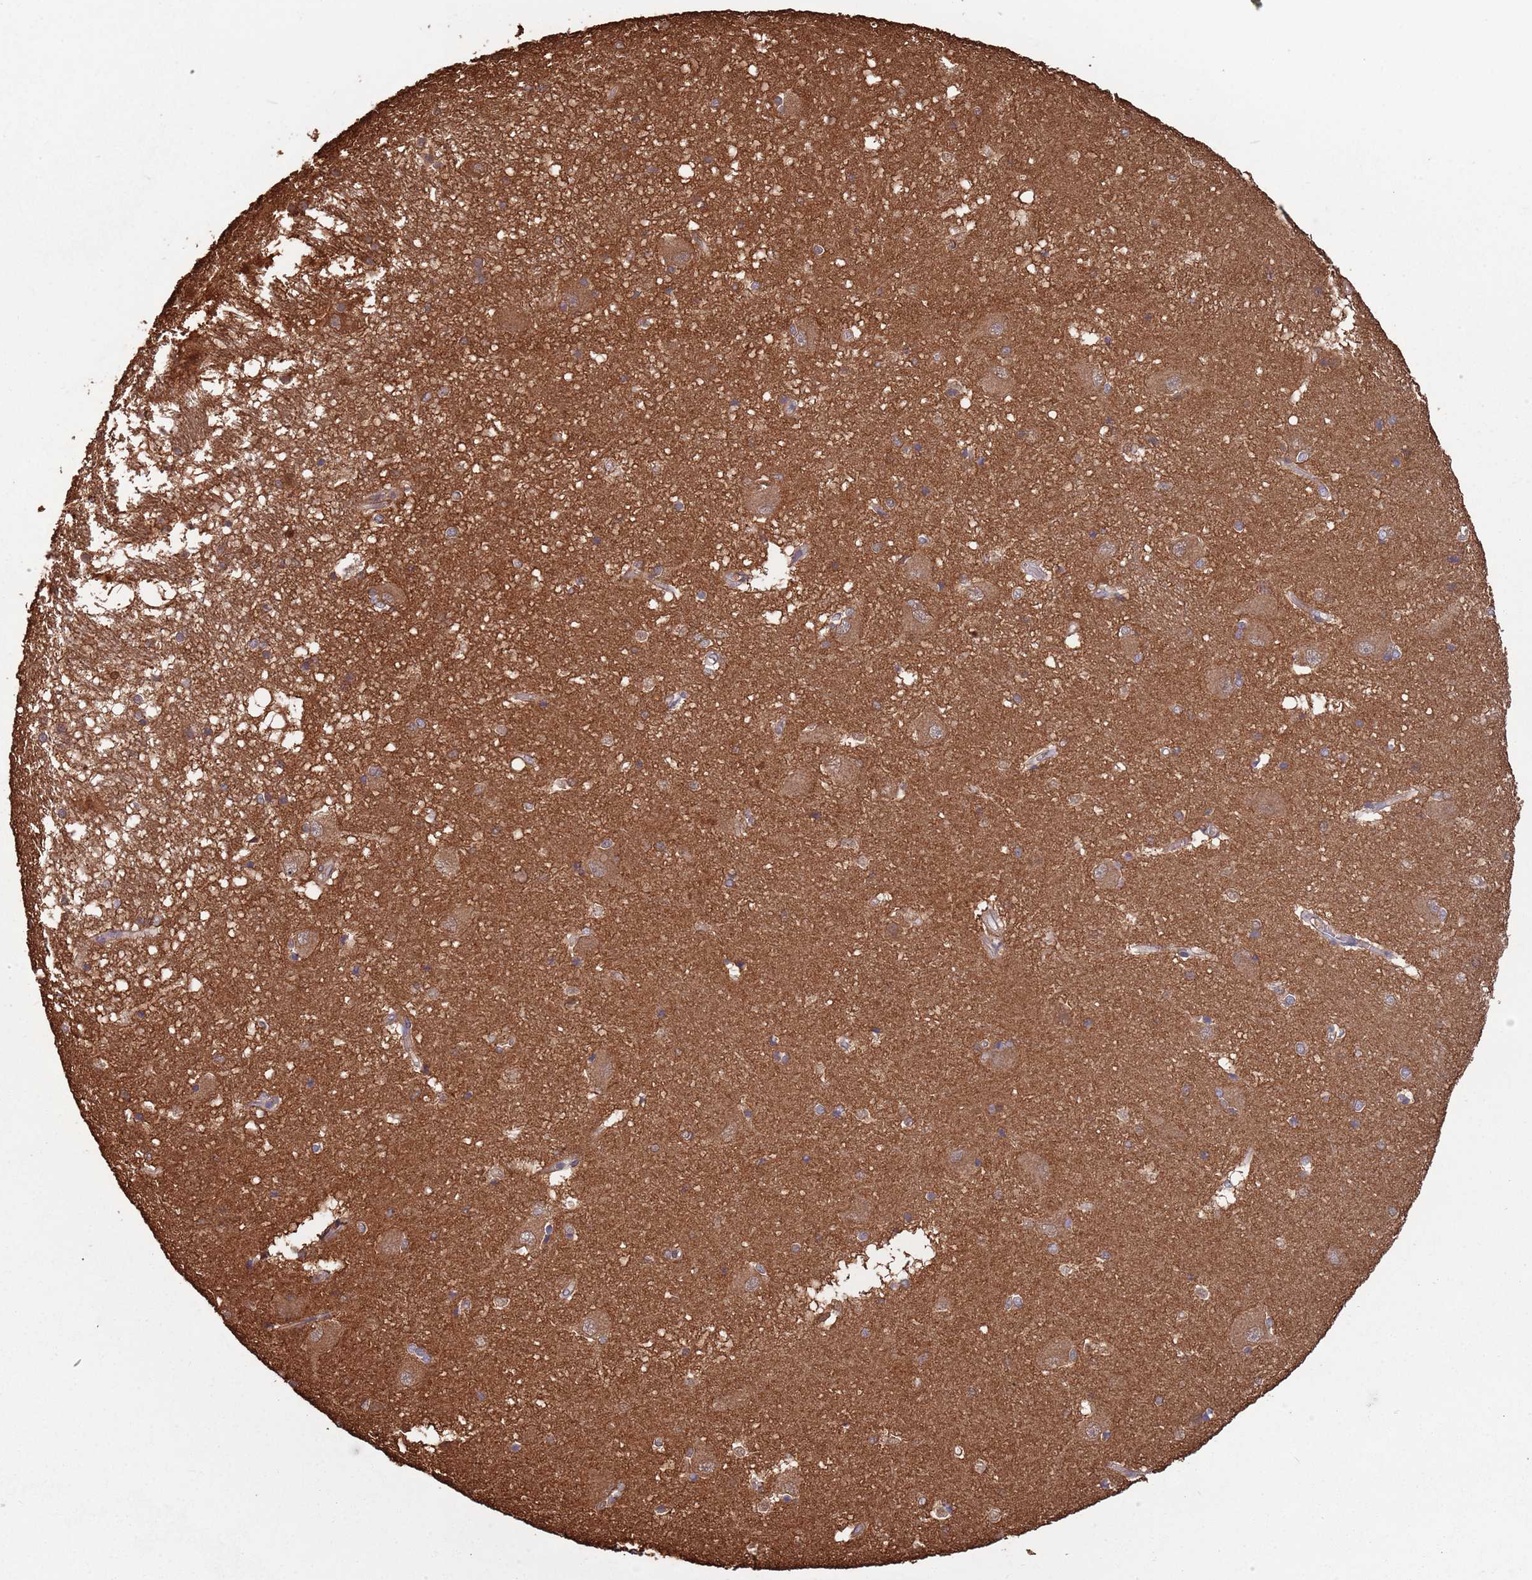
{"staining": {"intensity": "moderate", "quantity": "<25%", "location": "cytoplasmic/membranous"}, "tissue": "caudate", "cell_type": "Glial cells", "image_type": "normal", "snomed": [{"axis": "morphology", "description": "Normal tissue, NOS"}, {"axis": "topography", "description": "Lateral ventricle wall"}], "caption": "This is a micrograph of immunohistochemistry (IHC) staining of unremarkable caudate, which shows moderate staining in the cytoplasmic/membranous of glial cells.", "gene": "COG4", "patient": {"sex": "male", "age": 37}}